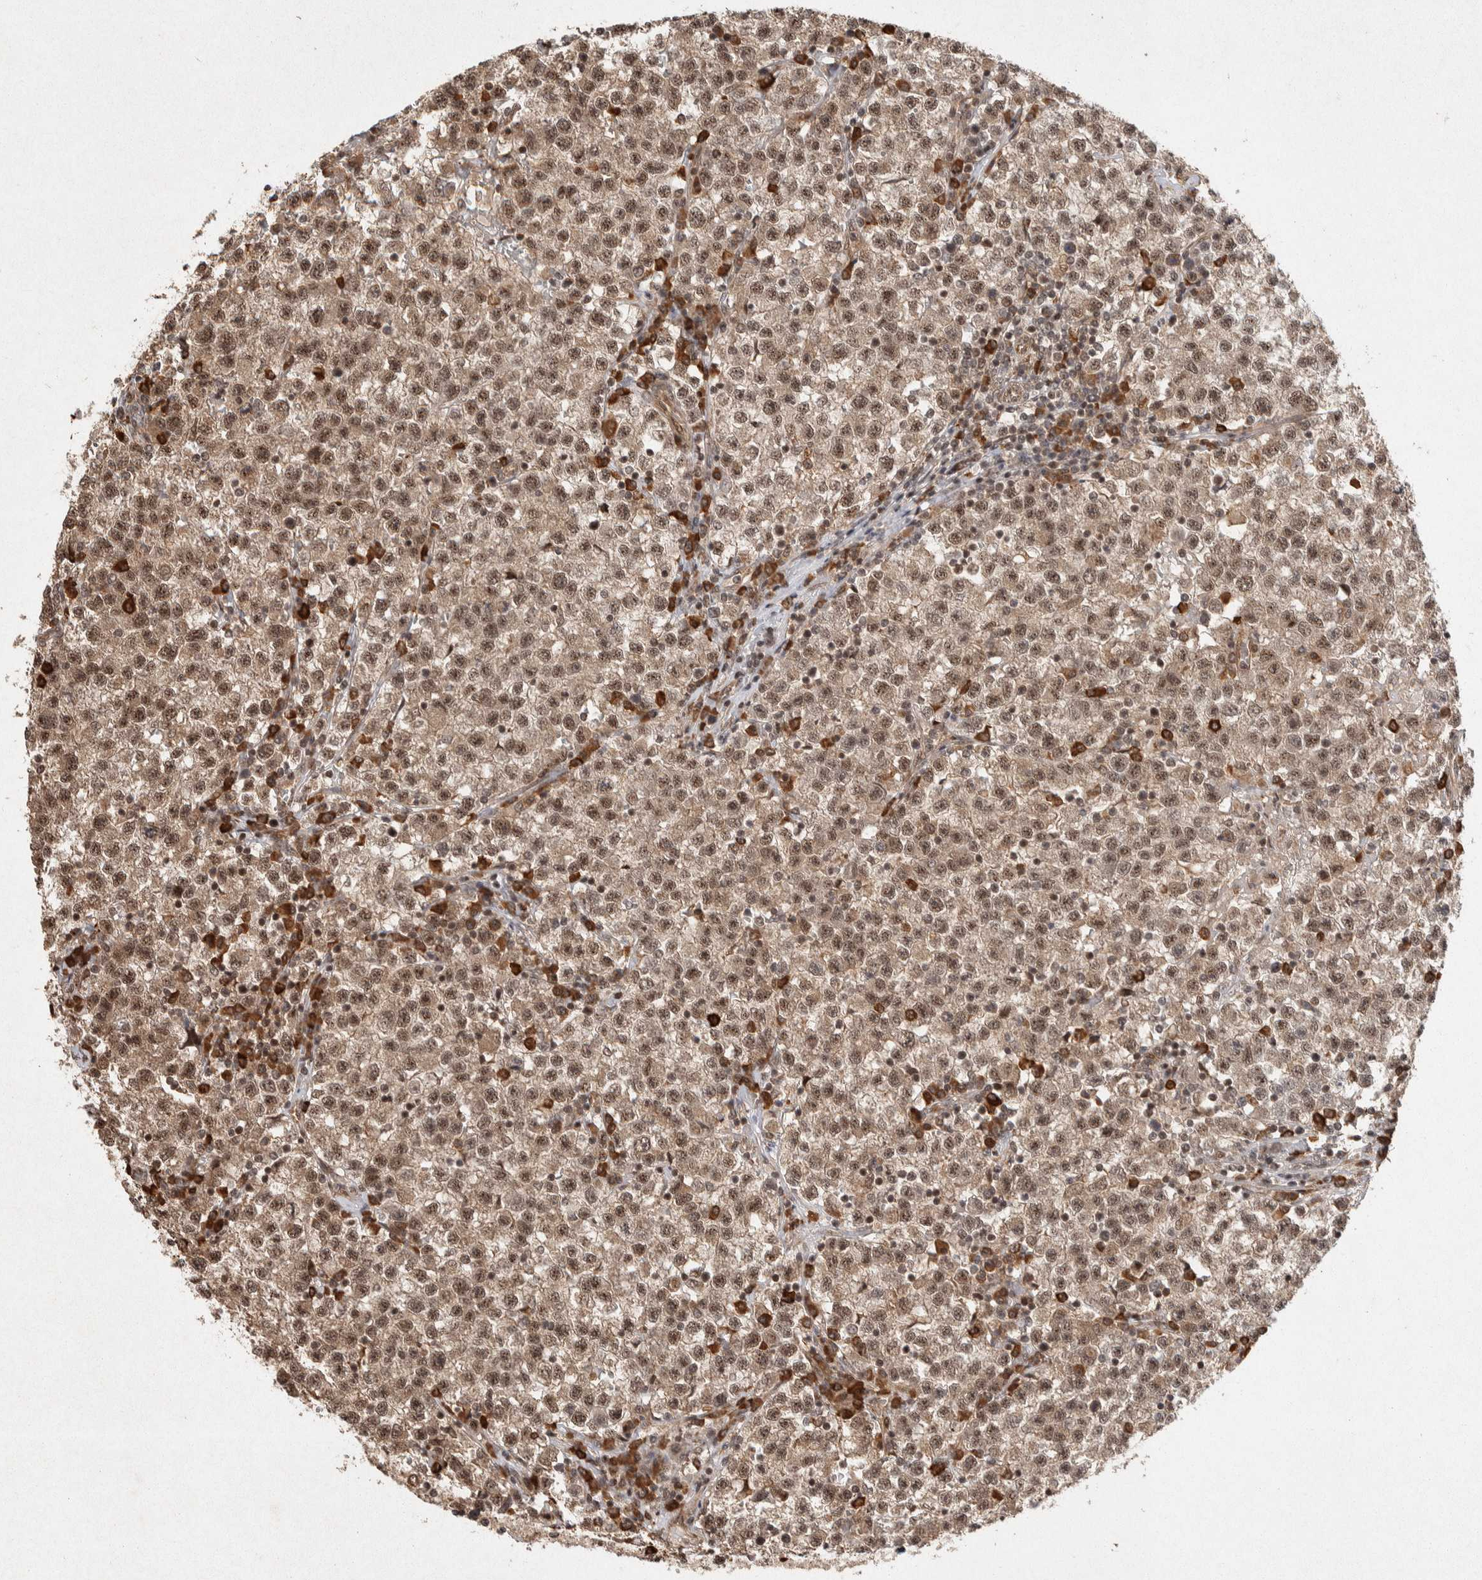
{"staining": {"intensity": "moderate", "quantity": ">75%", "location": "nuclear"}, "tissue": "testis cancer", "cell_type": "Tumor cells", "image_type": "cancer", "snomed": [{"axis": "morphology", "description": "Seminoma, NOS"}, {"axis": "topography", "description": "Testis"}], "caption": "Testis cancer stained for a protein (brown) exhibits moderate nuclear positive positivity in approximately >75% of tumor cells.", "gene": "TOR1B", "patient": {"sex": "male", "age": 22}}